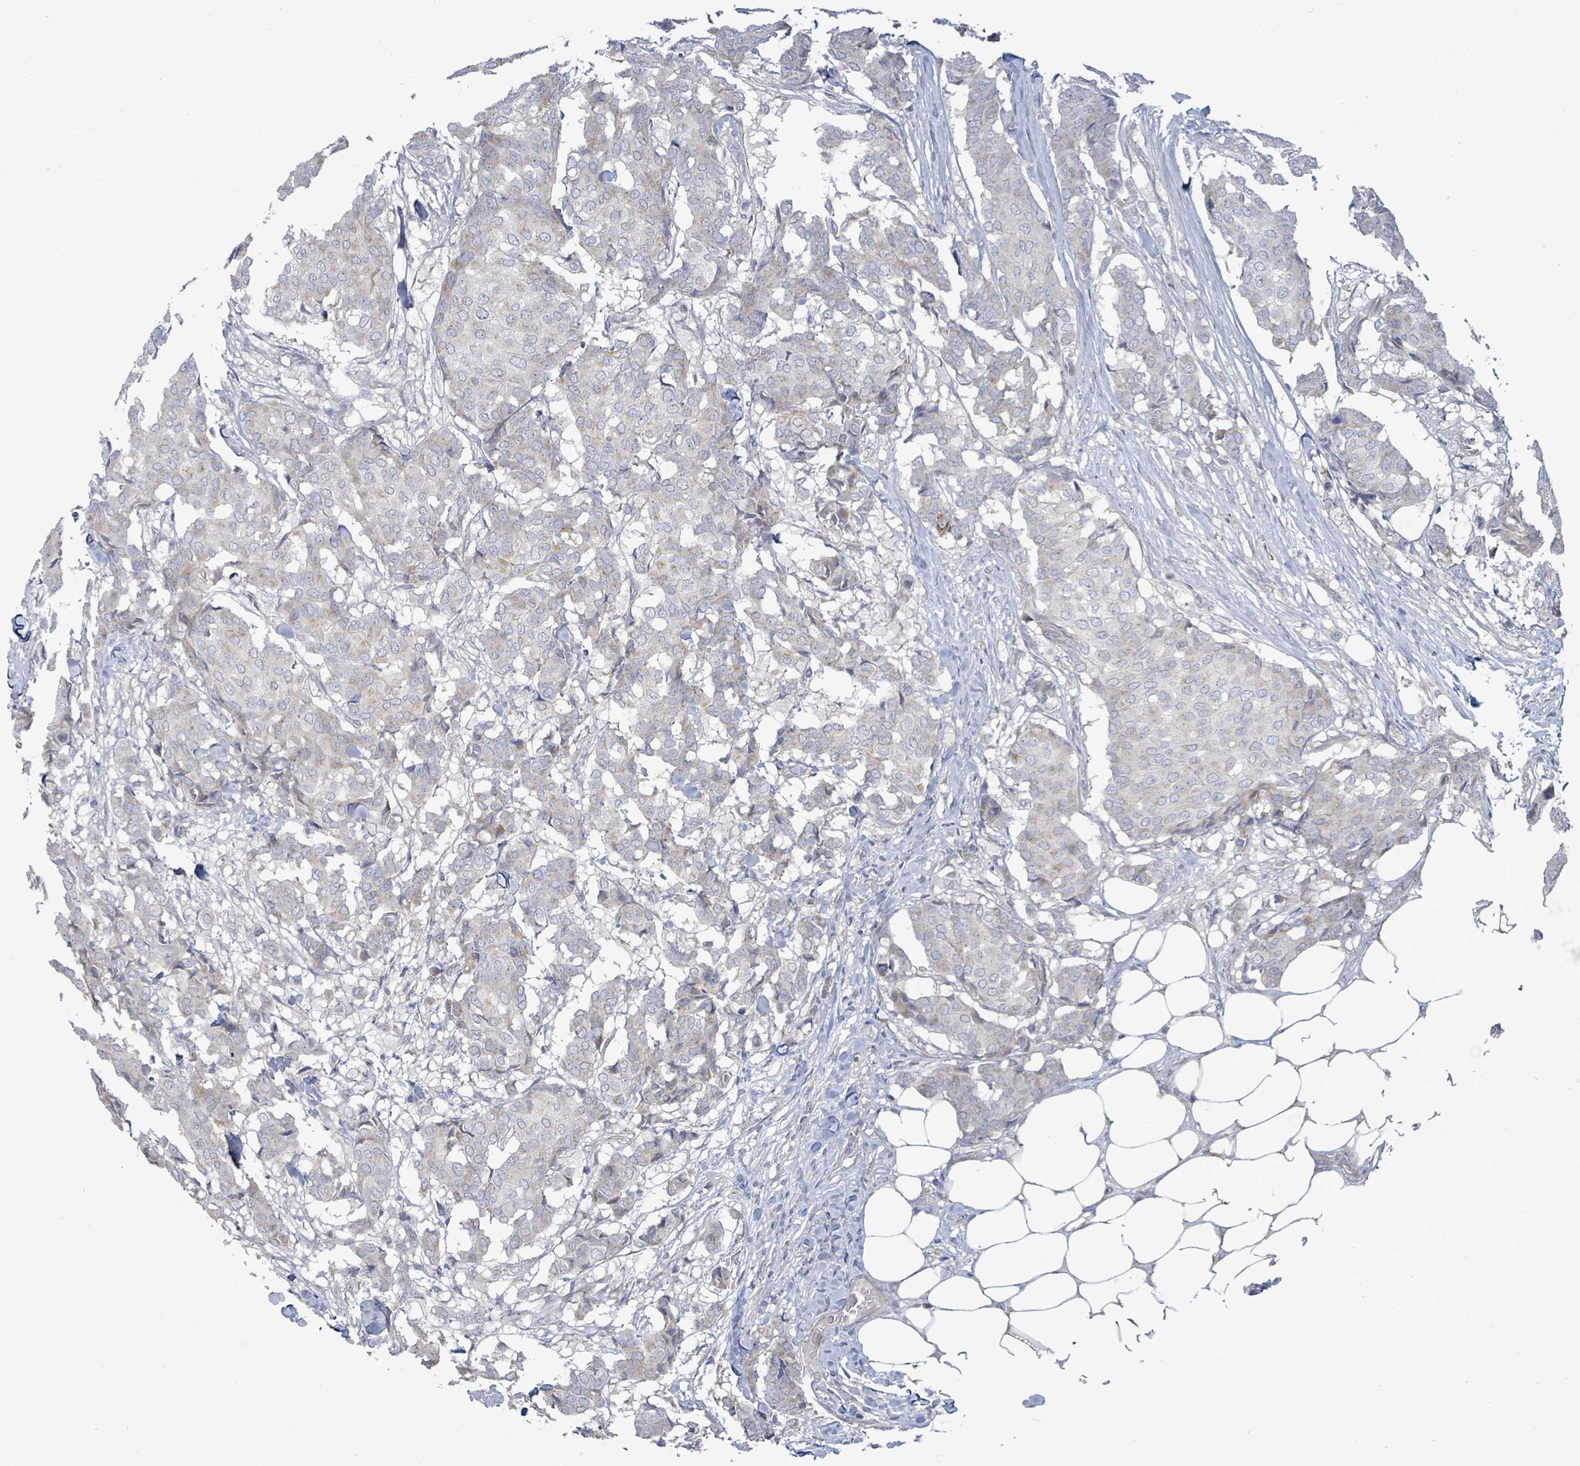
{"staining": {"intensity": "weak", "quantity": "<25%", "location": "cytoplasmic/membranous"}, "tissue": "breast cancer", "cell_type": "Tumor cells", "image_type": "cancer", "snomed": [{"axis": "morphology", "description": "Duct carcinoma"}, {"axis": "topography", "description": "Breast"}], "caption": "High power microscopy photomicrograph of an IHC histopathology image of infiltrating ductal carcinoma (breast), revealing no significant staining in tumor cells.", "gene": "ZFPM1", "patient": {"sex": "female", "age": 75}}